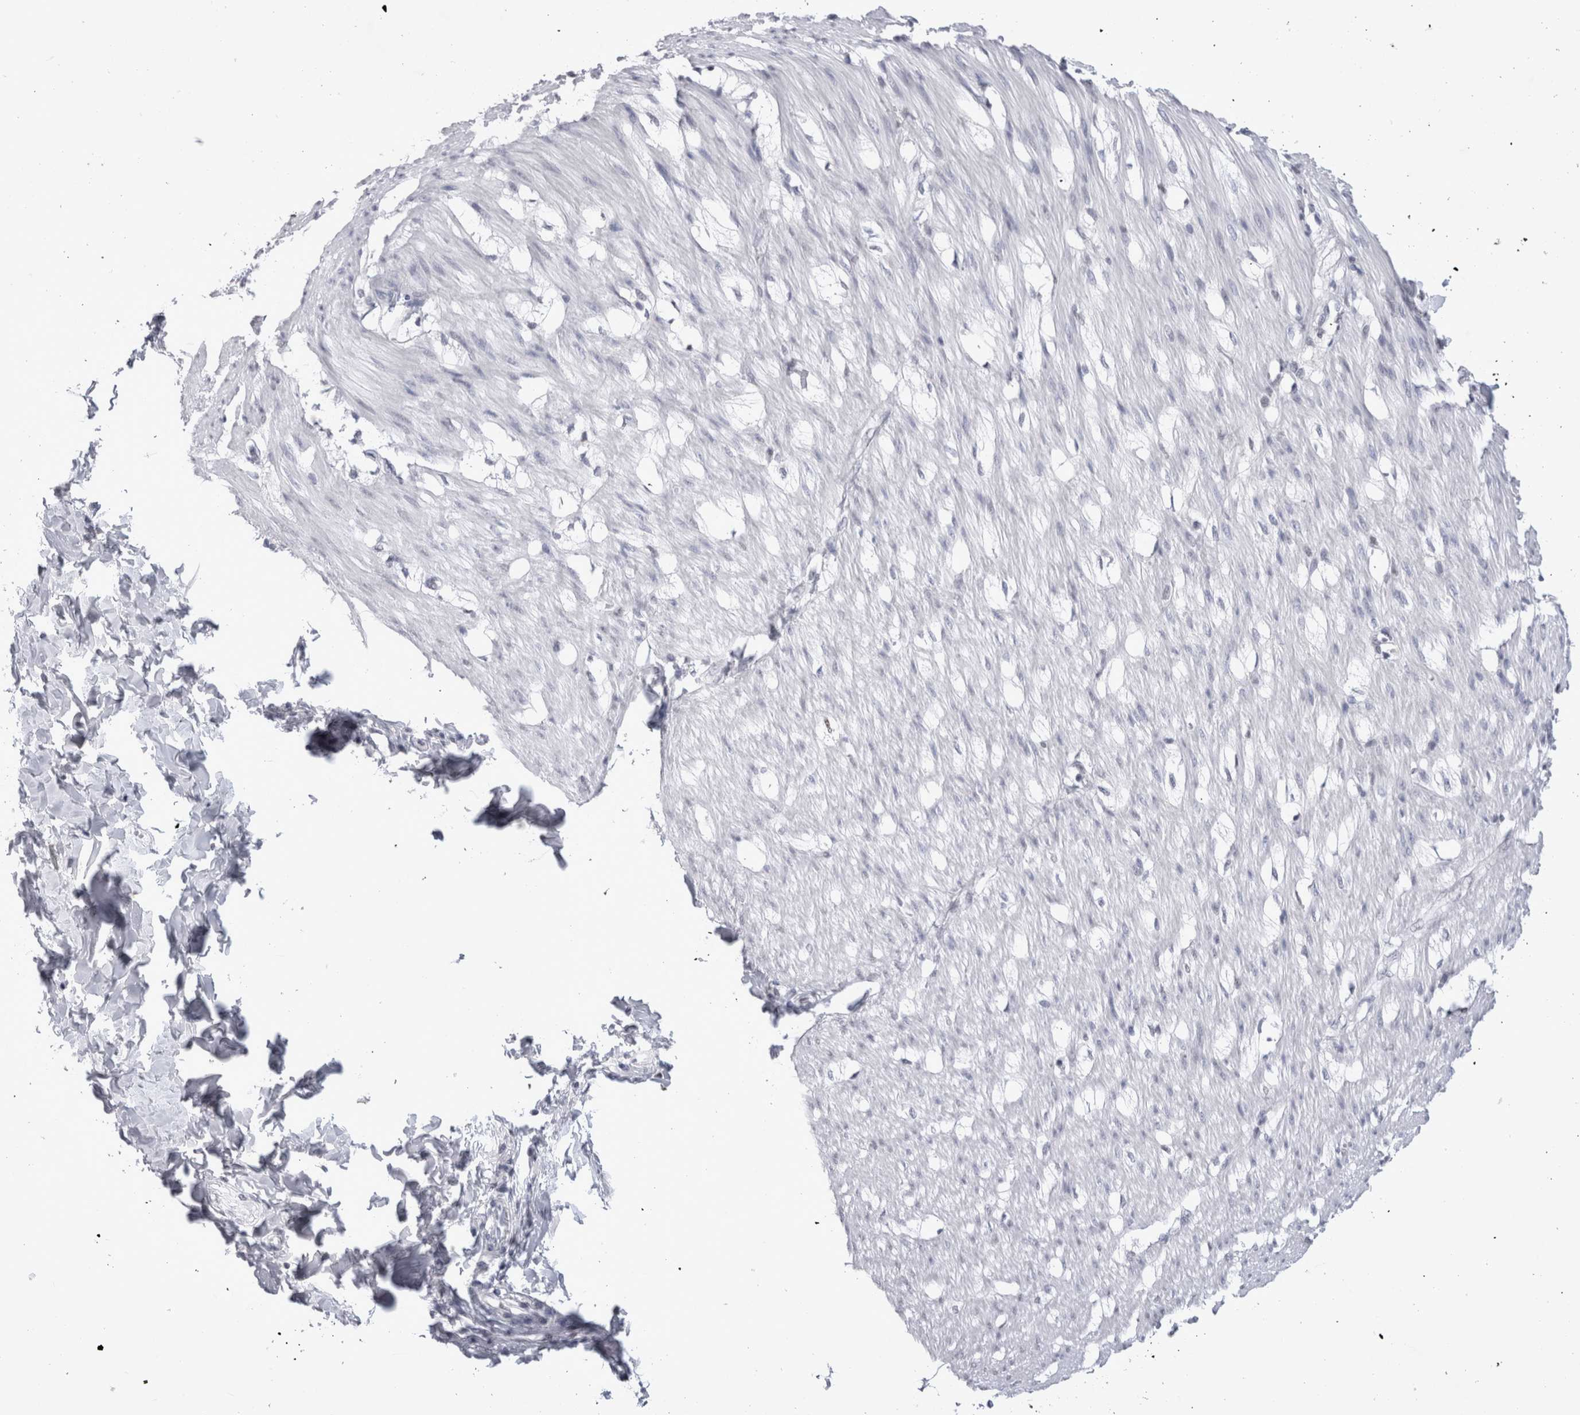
{"staining": {"intensity": "negative", "quantity": "none", "location": "none"}, "tissue": "smooth muscle", "cell_type": "Smooth muscle cells", "image_type": "normal", "snomed": [{"axis": "morphology", "description": "Normal tissue, NOS"}, {"axis": "morphology", "description": "Adenocarcinoma, NOS"}, {"axis": "topography", "description": "Smooth muscle"}, {"axis": "topography", "description": "Colon"}], "caption": "This is an immunohistochemistry image of unremarkable human smooth muscle. There is no positivity in smooth muscle cells.", "gene": "API5", "patient": {"sex": "male", "age": 14}}